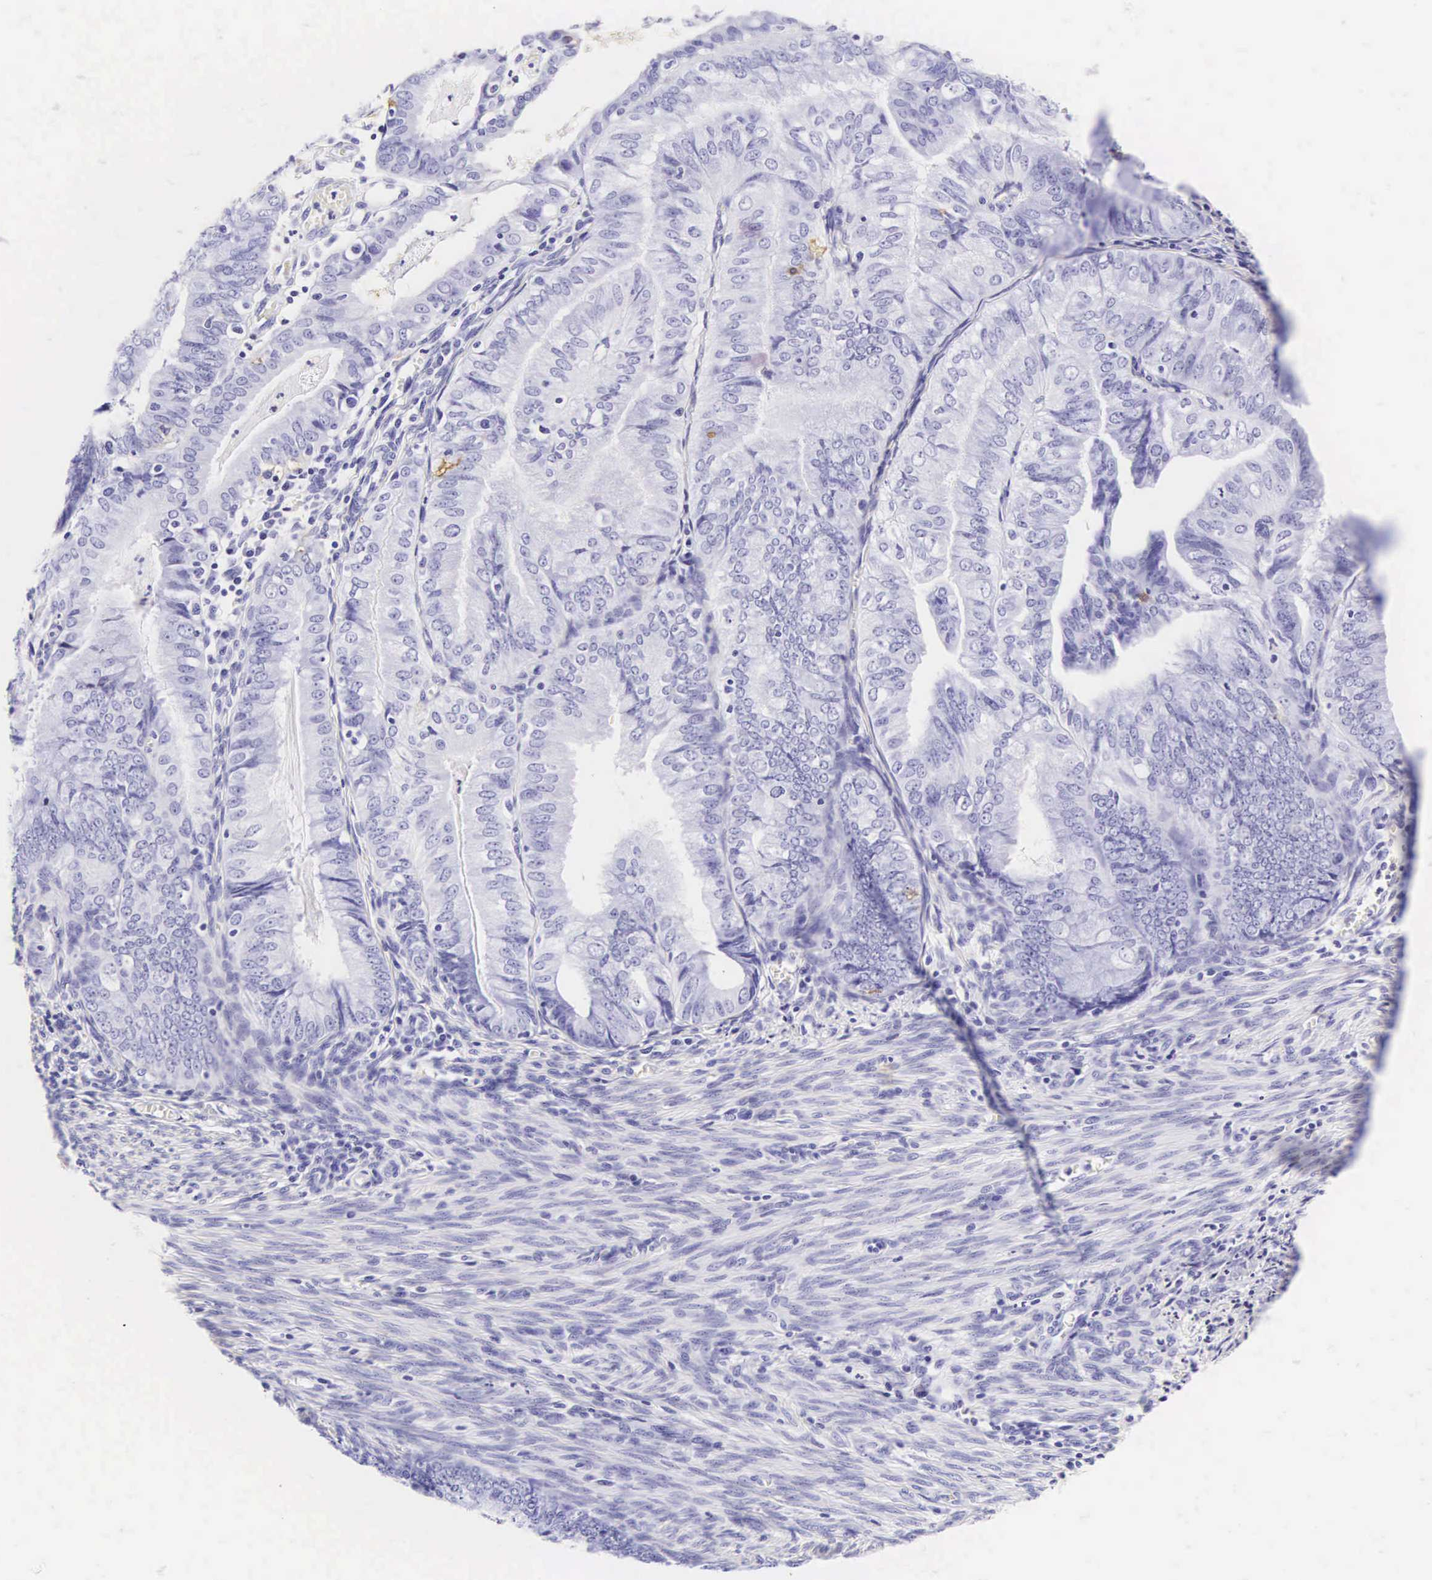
{"staining": {"intensity": "negative", "quantity": "none", "location": "none"}, "tissue": "endometrial cancer", "cell_type": "Tumor cells", "image_type": "cancer", "snomed": [{"axis": "morphology", "description": "Adenocarcinoma, NOS"}, {"axis": "topography", "description": "Endometrium"}], "caption": "DAB immunohistochemical staining of human endometrial cancer (adenocarcinoma) displays no significant staining in tumor cells.", "gene": "CD1A", "patient": {"sex": "female", "age": 66}}